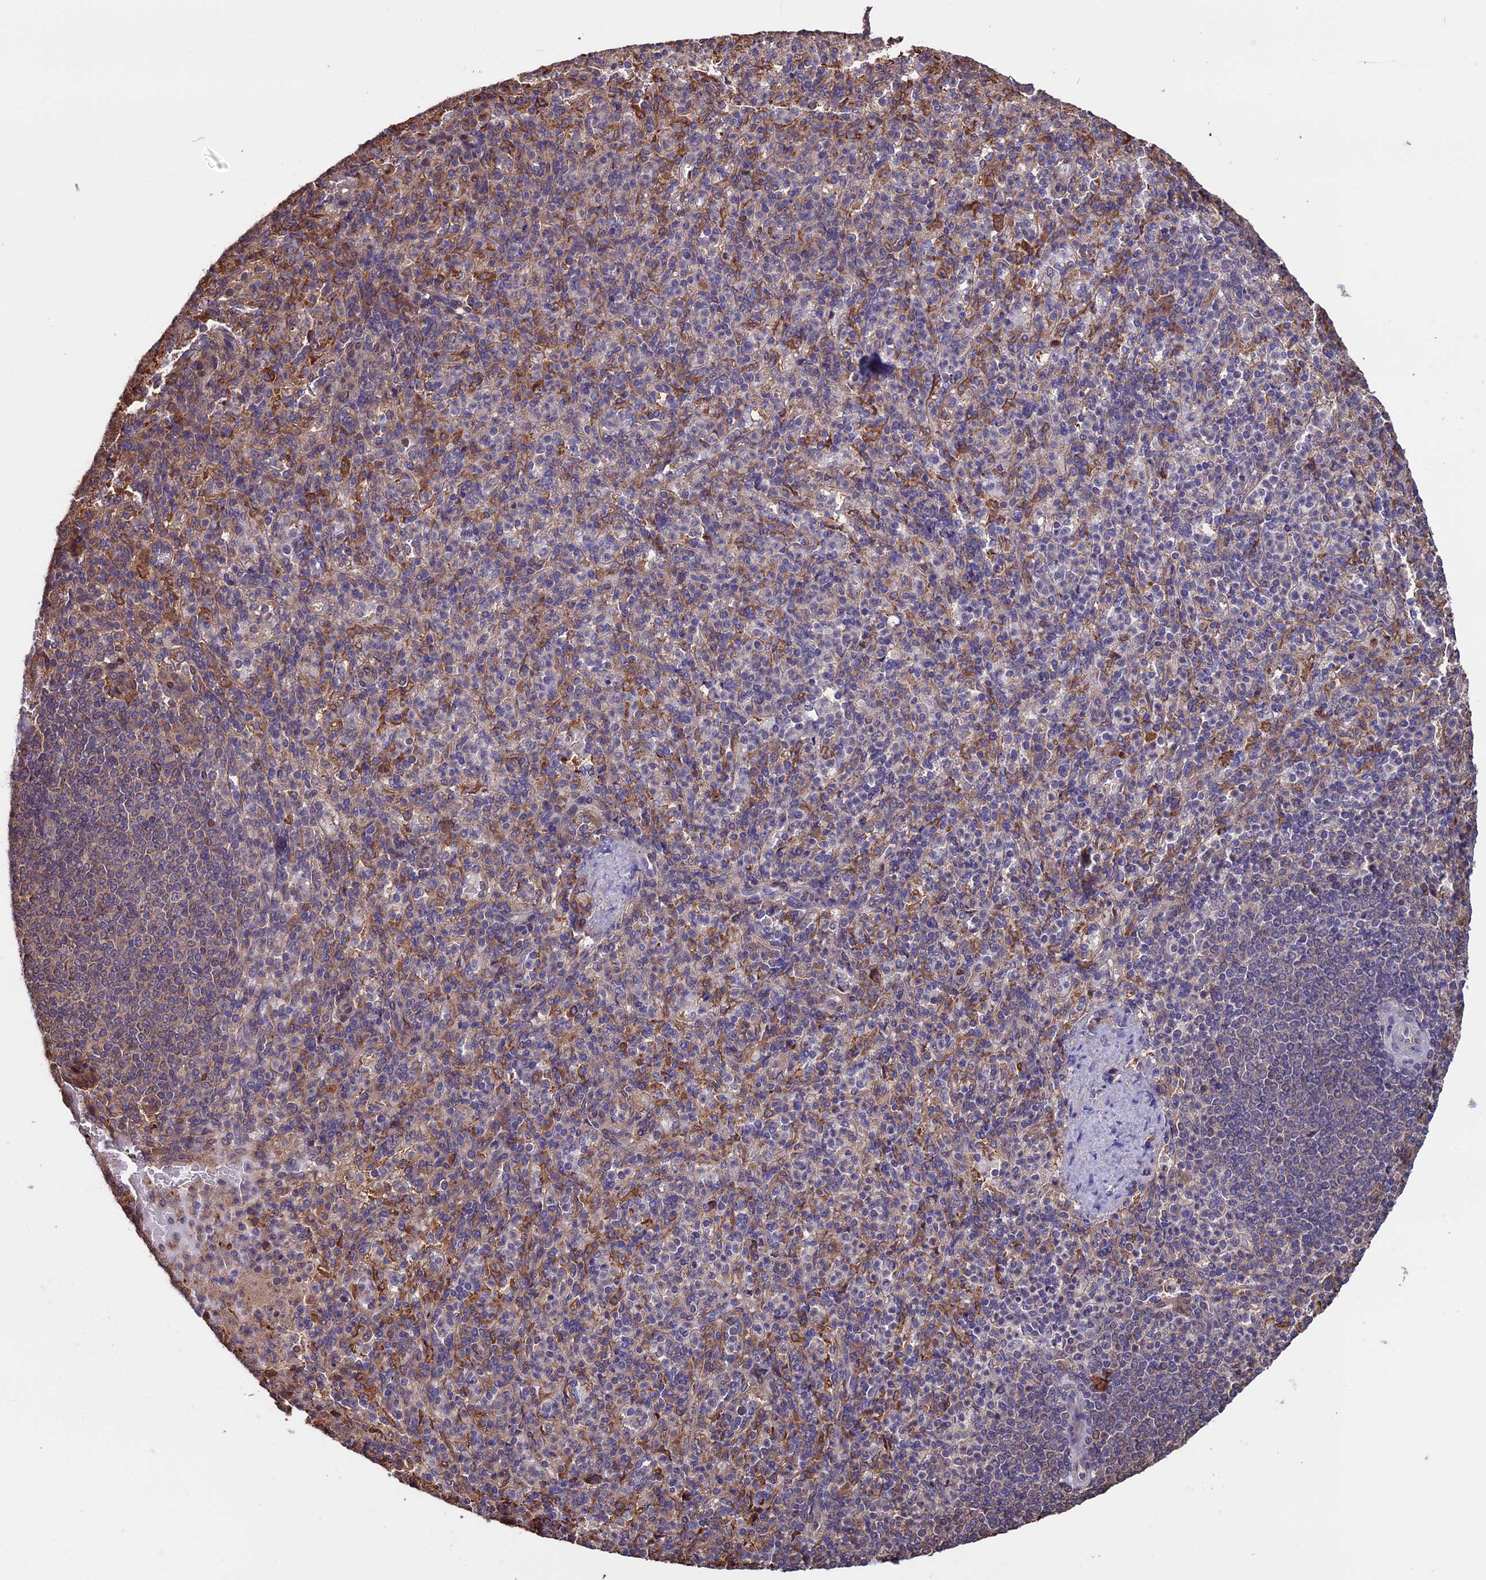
{"staining": {"intensity": "moderate", "quantity": "<25%", "location": "cytoplasmic/membranous"}, "tissue": "spleen", "cell_type": "Cells in red pulp", "image_type": "normal", "snomed": [{"axis": "morphology", "description": "Normal tissue, NOS"}, {"axis": "topography", "description": "Spleen"}], "caption": "Brown immunohistochemical staining in unremarkable spleen exhibits moderate cytoplasmic/membranous expression in approximately <25% of cells in red pulp.", "gene": "VWA3A", "patient": {"sex": "female", "age": 74}}